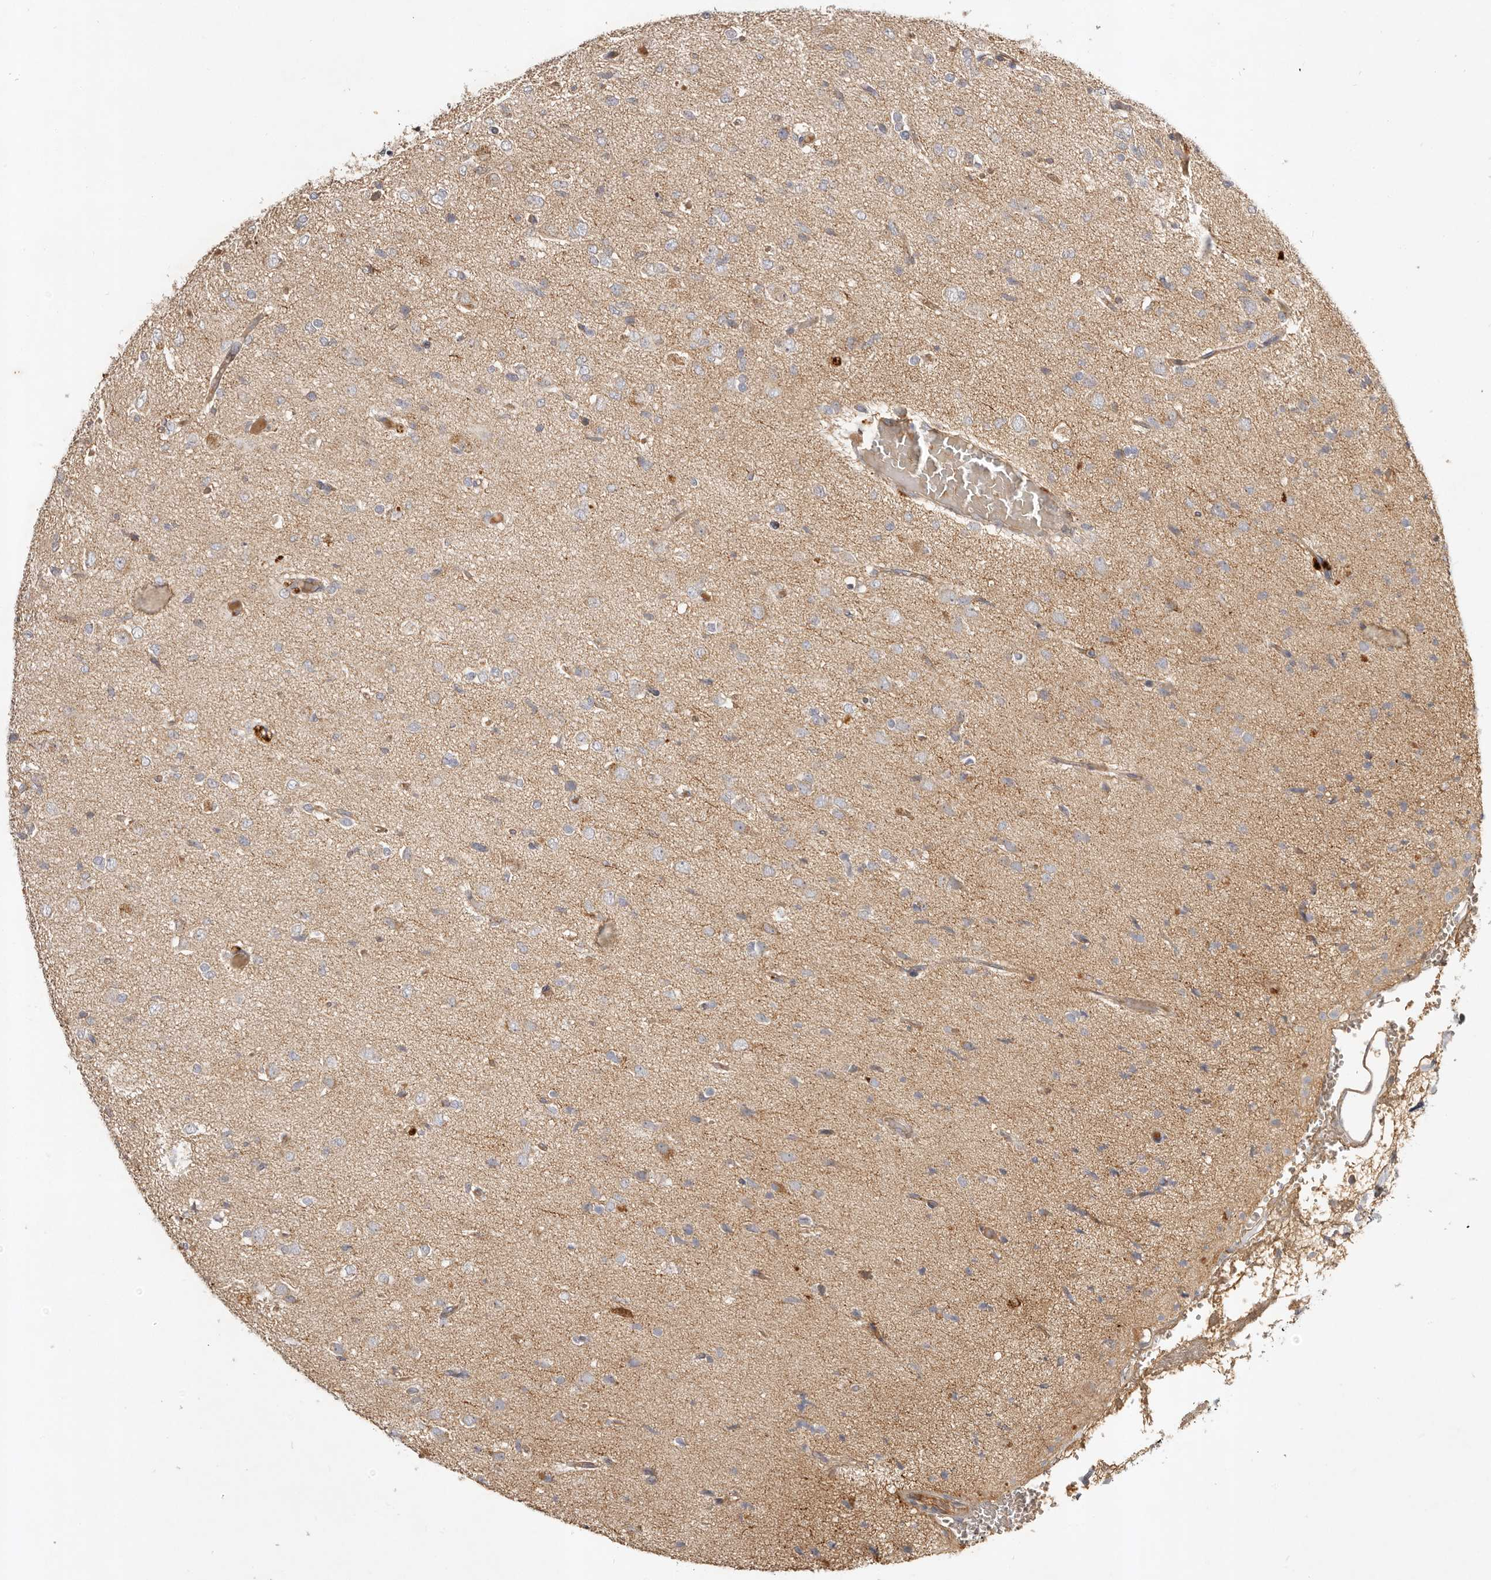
{"staining": {"intensity": "negative", "quantity": "none", "location": "none"}, "tissue": "glioma", "cell_type": "Tumor cells", "image_type": "cancer", "snomed": [{"axis": "morphology", "description": "Glioma, malignant, High grade"}, {"axis": "topography", "description": "Brain"}], "caption": "Glioma stained for a protein using immunohistochemistry (IHC) shows no positivity tumor cells.", "gene": "ADAMTS9", "patient": {"sex": "female", "age": 59}}